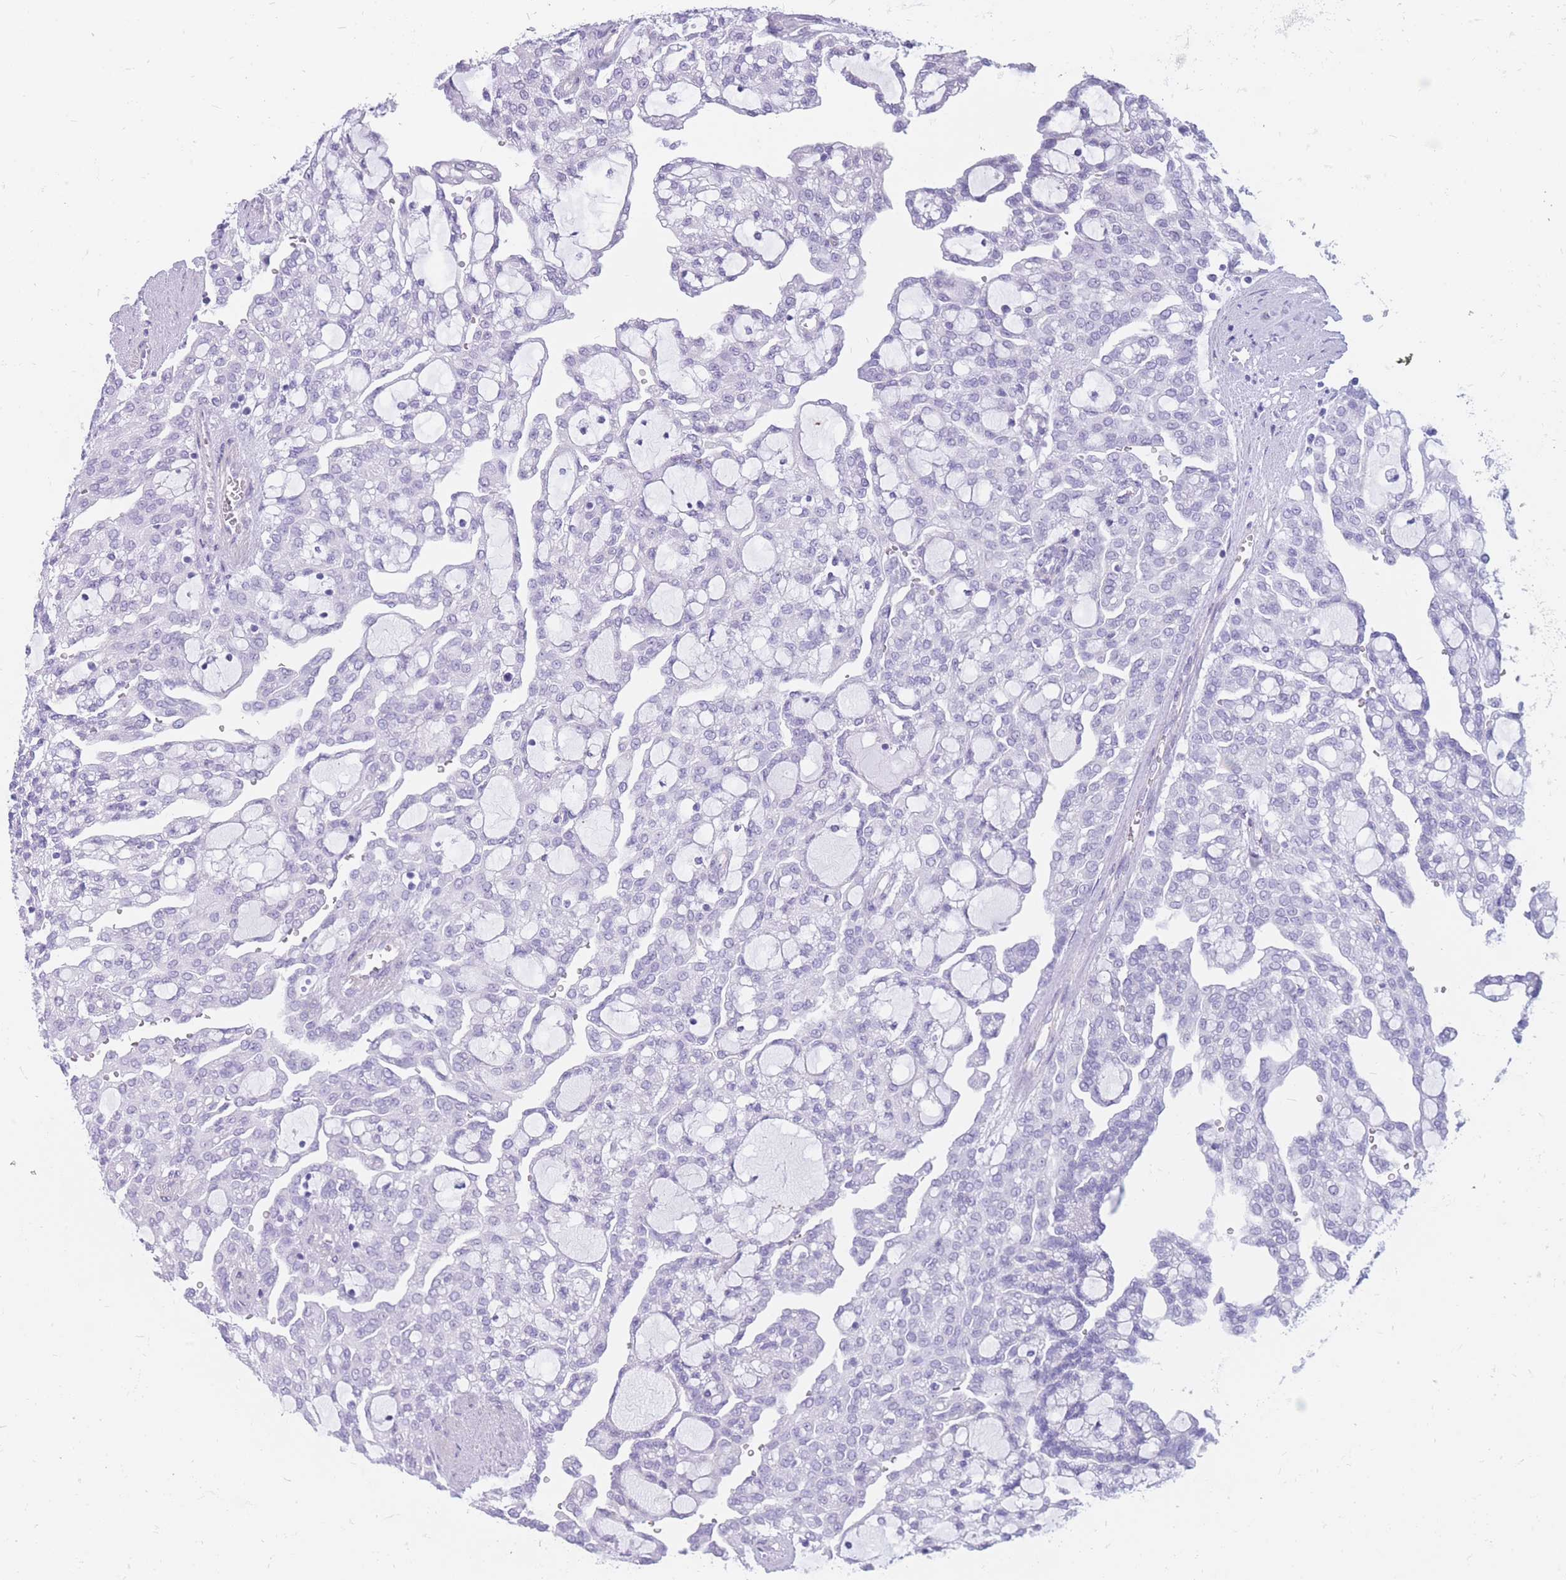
{"staining": {"intensity": "negative", "quantity": "none", "location": "none"}, "tissue": "renal cancer", "cell_type": "Tumor cells", "image_type": "cancer", "snomed": [{"axis": "morphology", "description": "Adenocarcinoma, NOS"}, {"axis": "topography", "description": "Kidney"}], "caption": "Image shows no significant protein expression in tumor cells of adenocarcinoma (renal).", "gene": "MTSS2", "patient": {"sex": "male", "age": 63}}